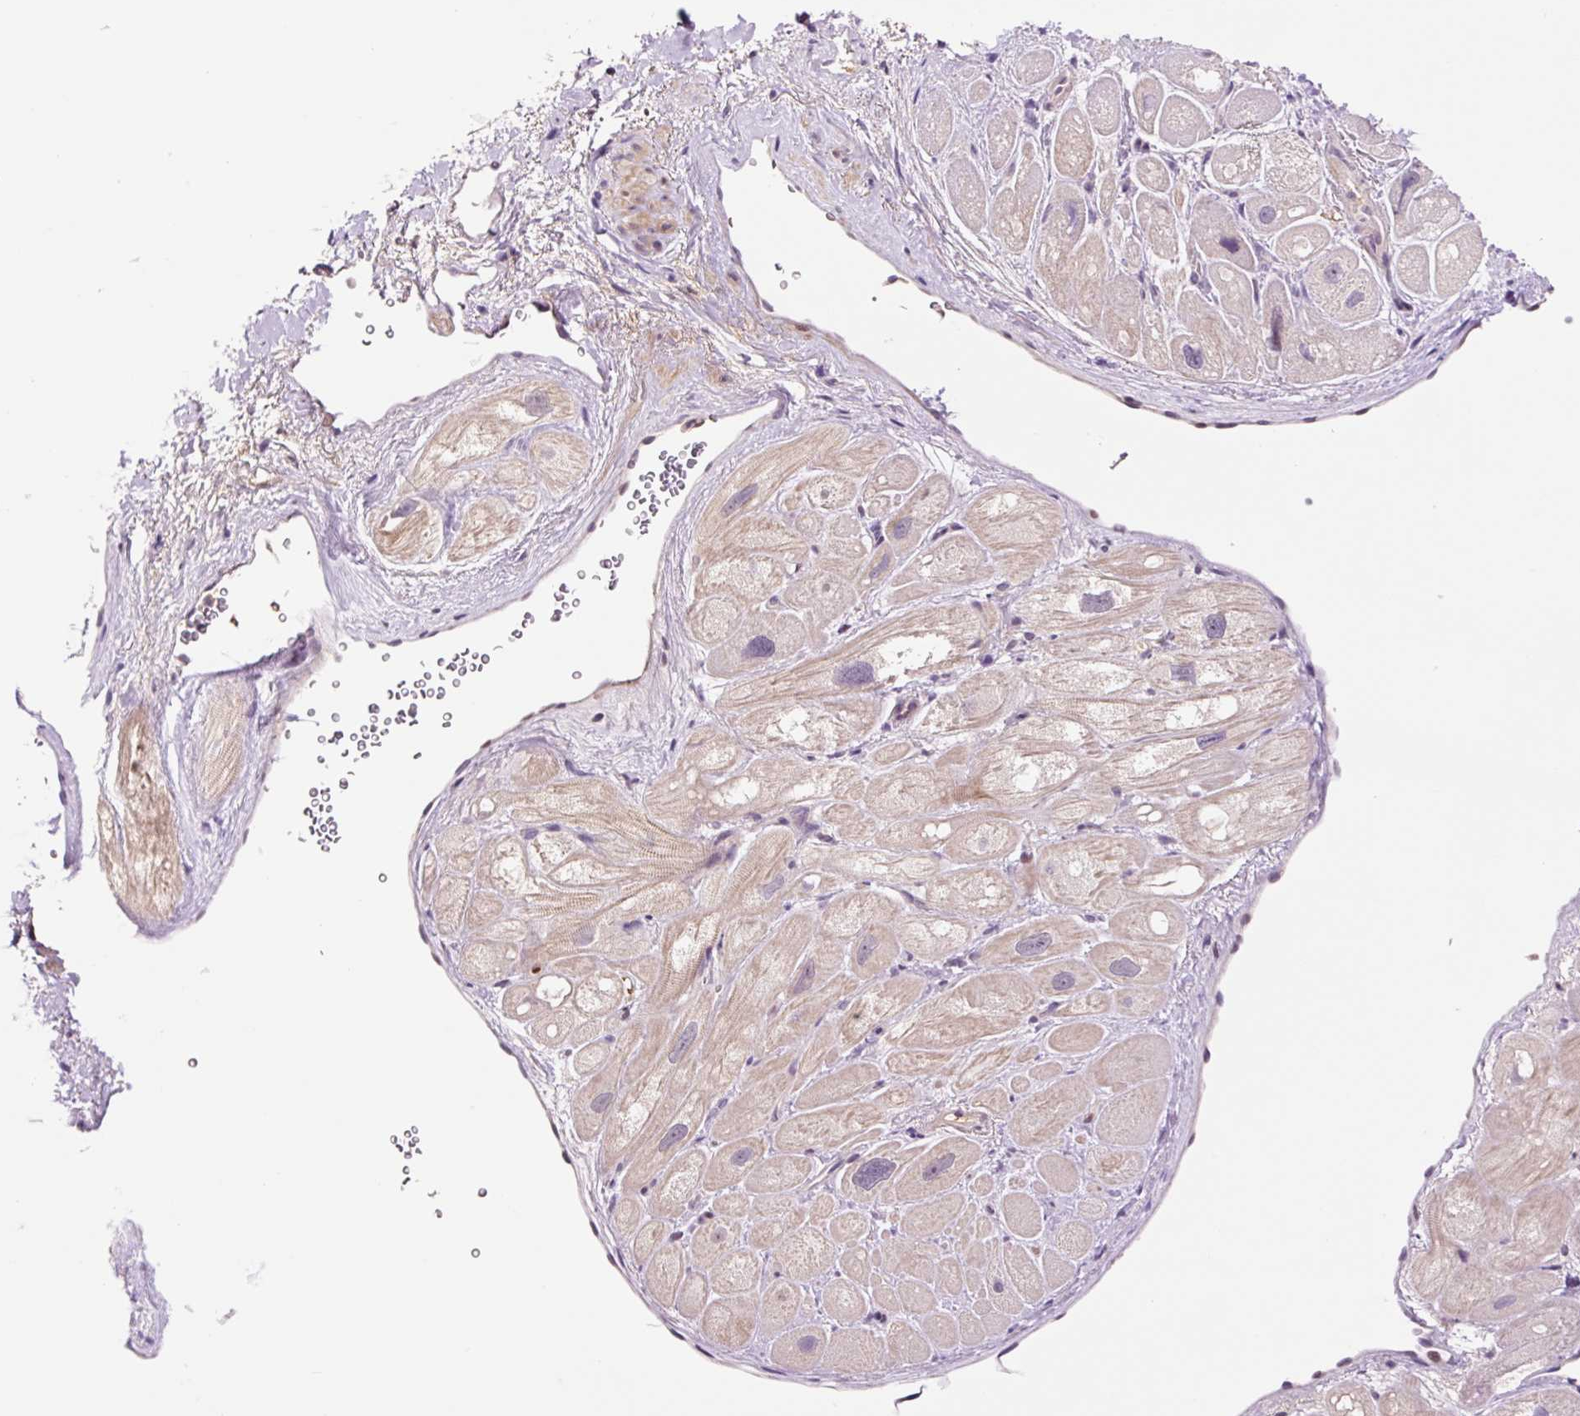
{"staining": {"intensity": "moderate", "quantity": "25%-75%", "location": "cytoplasmic/membranous"}, "tissue": "heart muscle", "cell_type": "Cardiomyocytes", "image_type": "normal", "snomed": [{"axis": "morphology", "description": "Normal tissue, NOS"}, {"axis": "topography", "description": "Heart"}], "caption": "Immunohistochemistry (IHC) micrograph of unremarkable heart muscle: heart muscle stained using IHC shows medium levels of moderate protein expression localized specifically in the cytoplasmic/membranous of cardiomyocytes, appearing as a cytoplasmic/membranous brown color.", "gene": "DPPA4", "patient": {"sex": "male", "age": 49}}